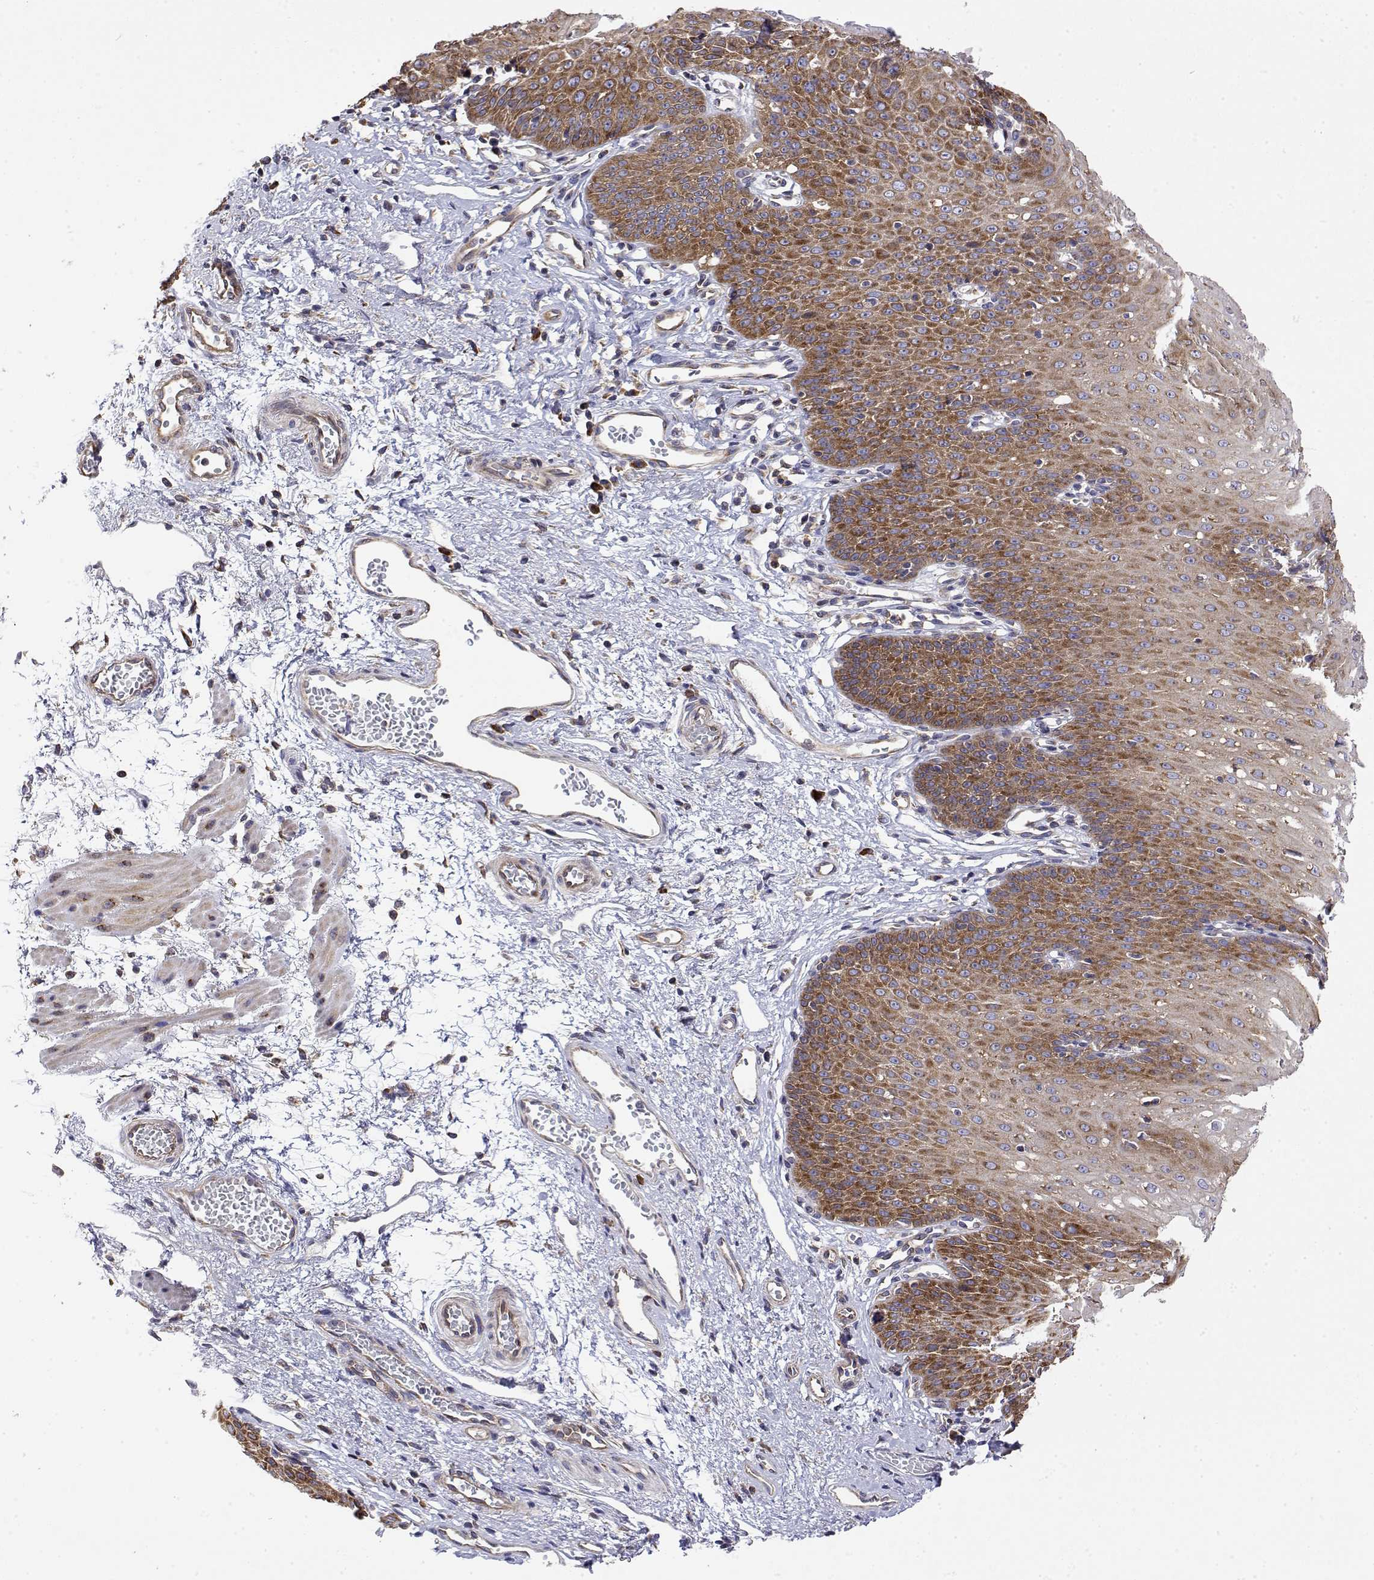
{"staining": {"intensity": "moderate", "quantity": ">75%", "location": "cytoplasmic/membranous"}, "tissue": "esophagus", "cell_type": "Squamous epithelial cells", "image_type": "normal", "snomed": [{"axis": "morphology", "description": "Normal tissue, NOS"}, {"axis": "topography", "description": "Esophagus"}], "caption": "Immunohistochemical staining of normal human esophagus reveals >75% levels of moderate cytoplasmic/membranous protein staining in about >75% of squamous epithelial cells.", "gene": "EEF1G", "patient": {"sex": "male", "age": 71}}